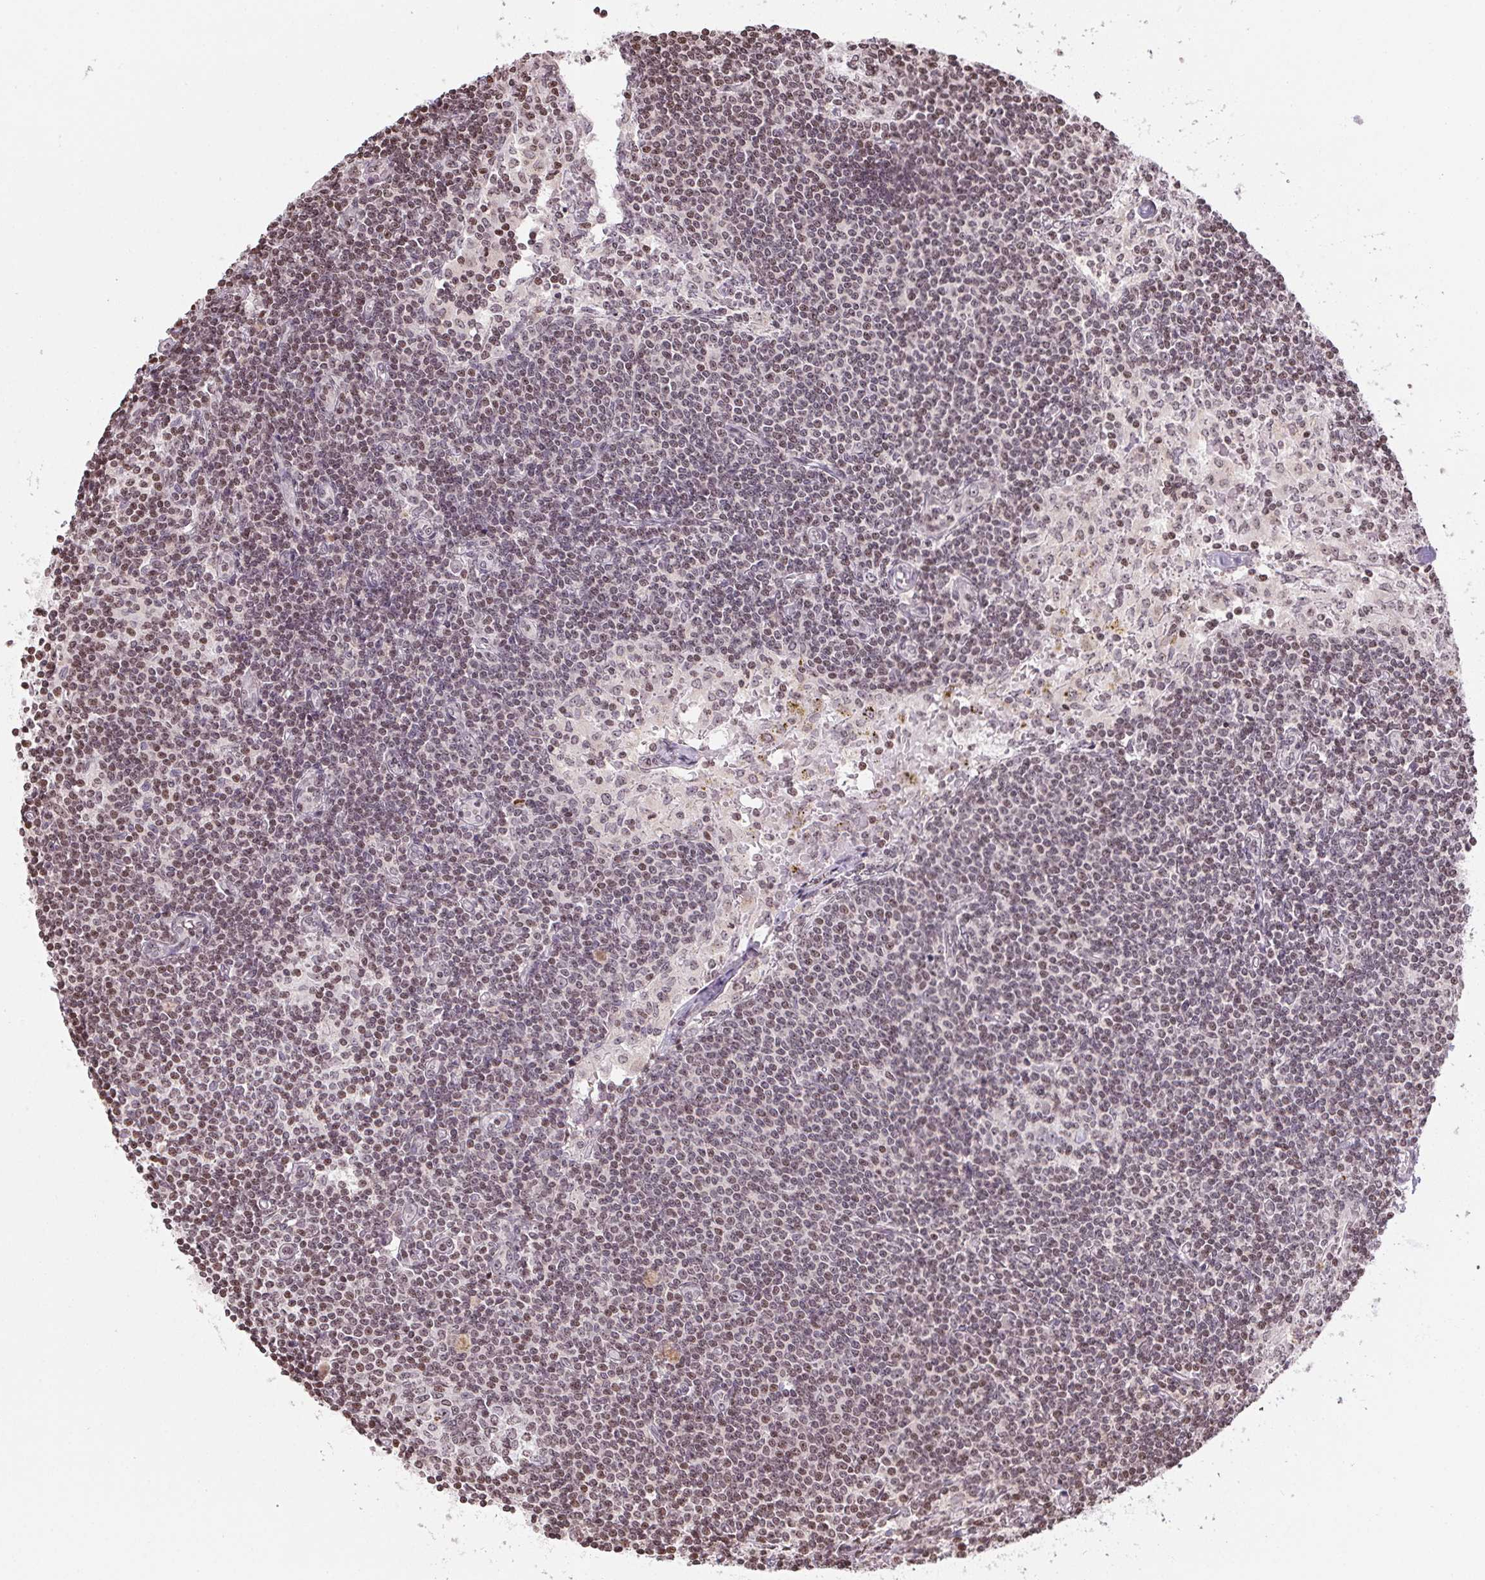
{"staining": {"intensity": "weak", "quantity": "<25%", "location": "nuclear"}, "tissue": "lymph node", "cell_type": "Germinal center cells", "image_type": "normal", "snomed": [{"axis": "morphology", "description": "Normal tissue, NOS"}, {"axis": "topography", "description": "Lymph node"}], "caption": "IHC micrograph of normal lymph node stained for a protein (brown), which reveals no expression in germinal center cells.", "gene": "RNF181", "patient": {"sex": "female", "age": 69}}